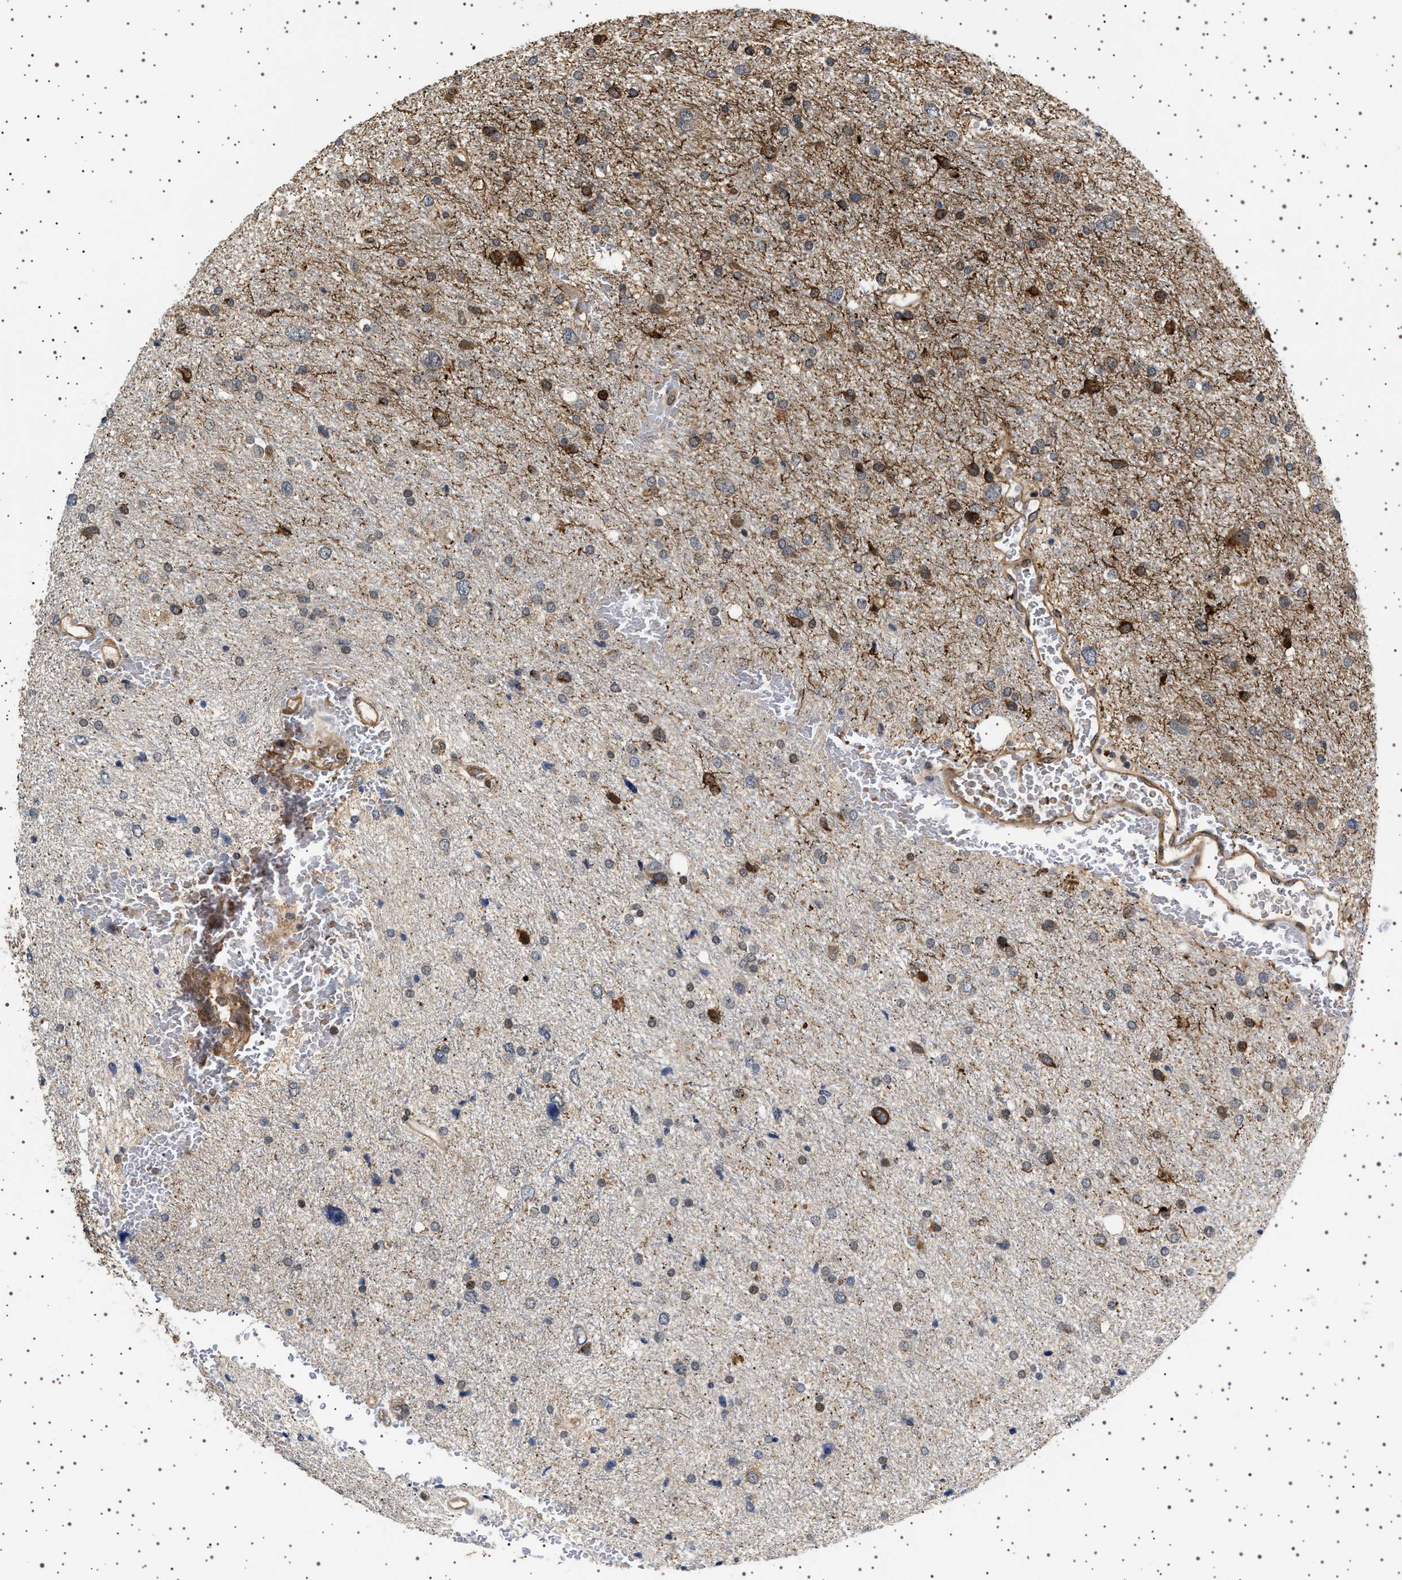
{"staining": {"intensity": "negative", "quantity": "none", "location": "none"}, "tissue": "glioma", "cell_type": "Tumor cells", "image_type": "cancer", "snomed": [{"axis": "morphology", "description": "Glioma, malignant, Low grade"}, {"axis": "topography", "description": "Brain"}], "caption": "Malignant glioma (low-grade) stained for a protein using IHC displays no expression tumor cells.", "gene": "BAG3", "patient": {"sex": "female", "age": 37}}